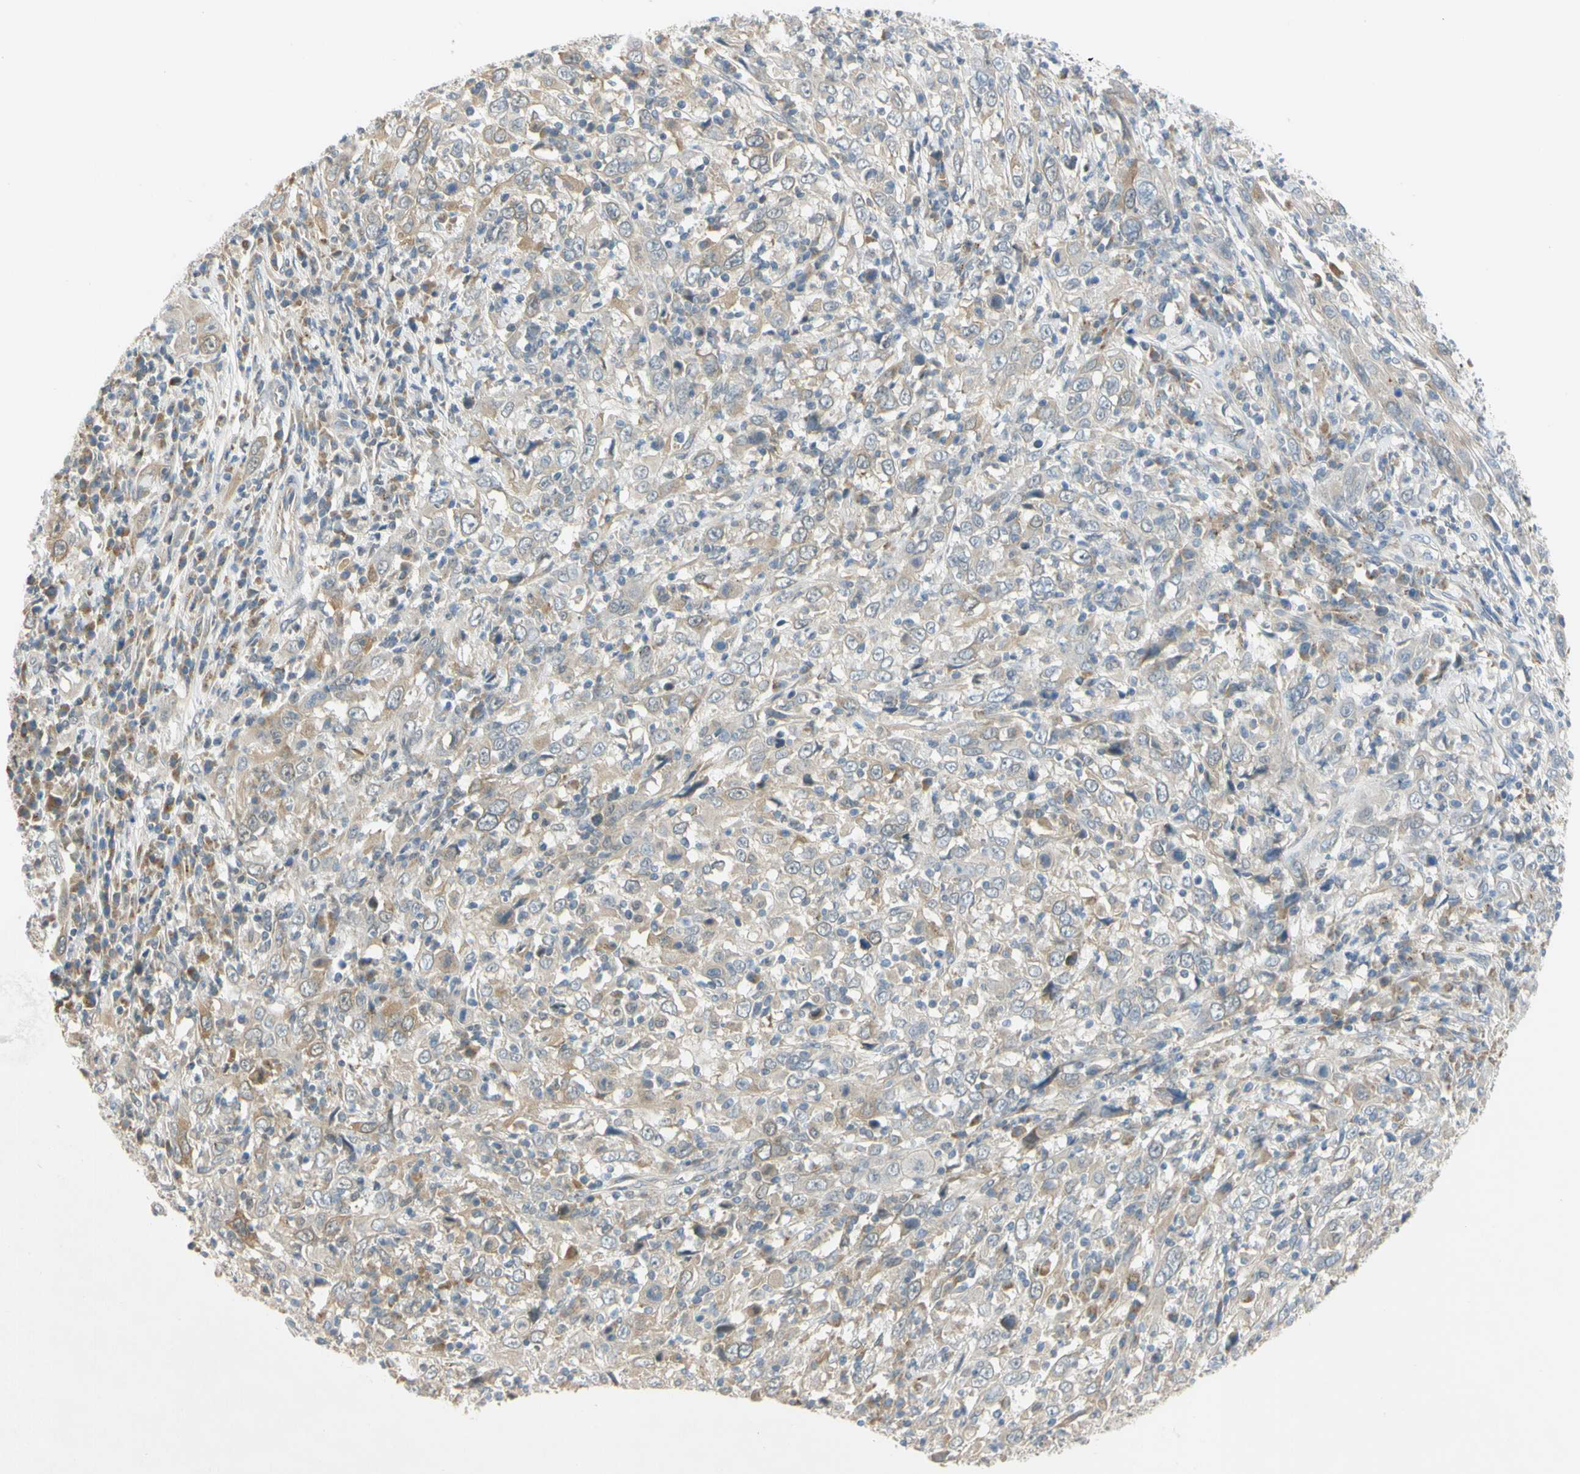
{"staining": {"intensity": "weak", "quantity": ">75%", "location": "cytoplasmic/membranous"}, "tissue": "cervical cancer", "cell_type": "Tumor cells", "image_type": "cancer", "snomed": [{"axis": "morphology", "description": "Squamous cell carcinoma, NOS"}, {"axis": "topography", "description": "Cervix"}], "caption": "DAB immunohistochemical staining of cervical squamous cell carcinoma shows weak cytoplasmic/membranous protein staining in about >75% of tumor cells.", "gene": "CCNB2", "patient": {"sex": "female", "age": 46}}